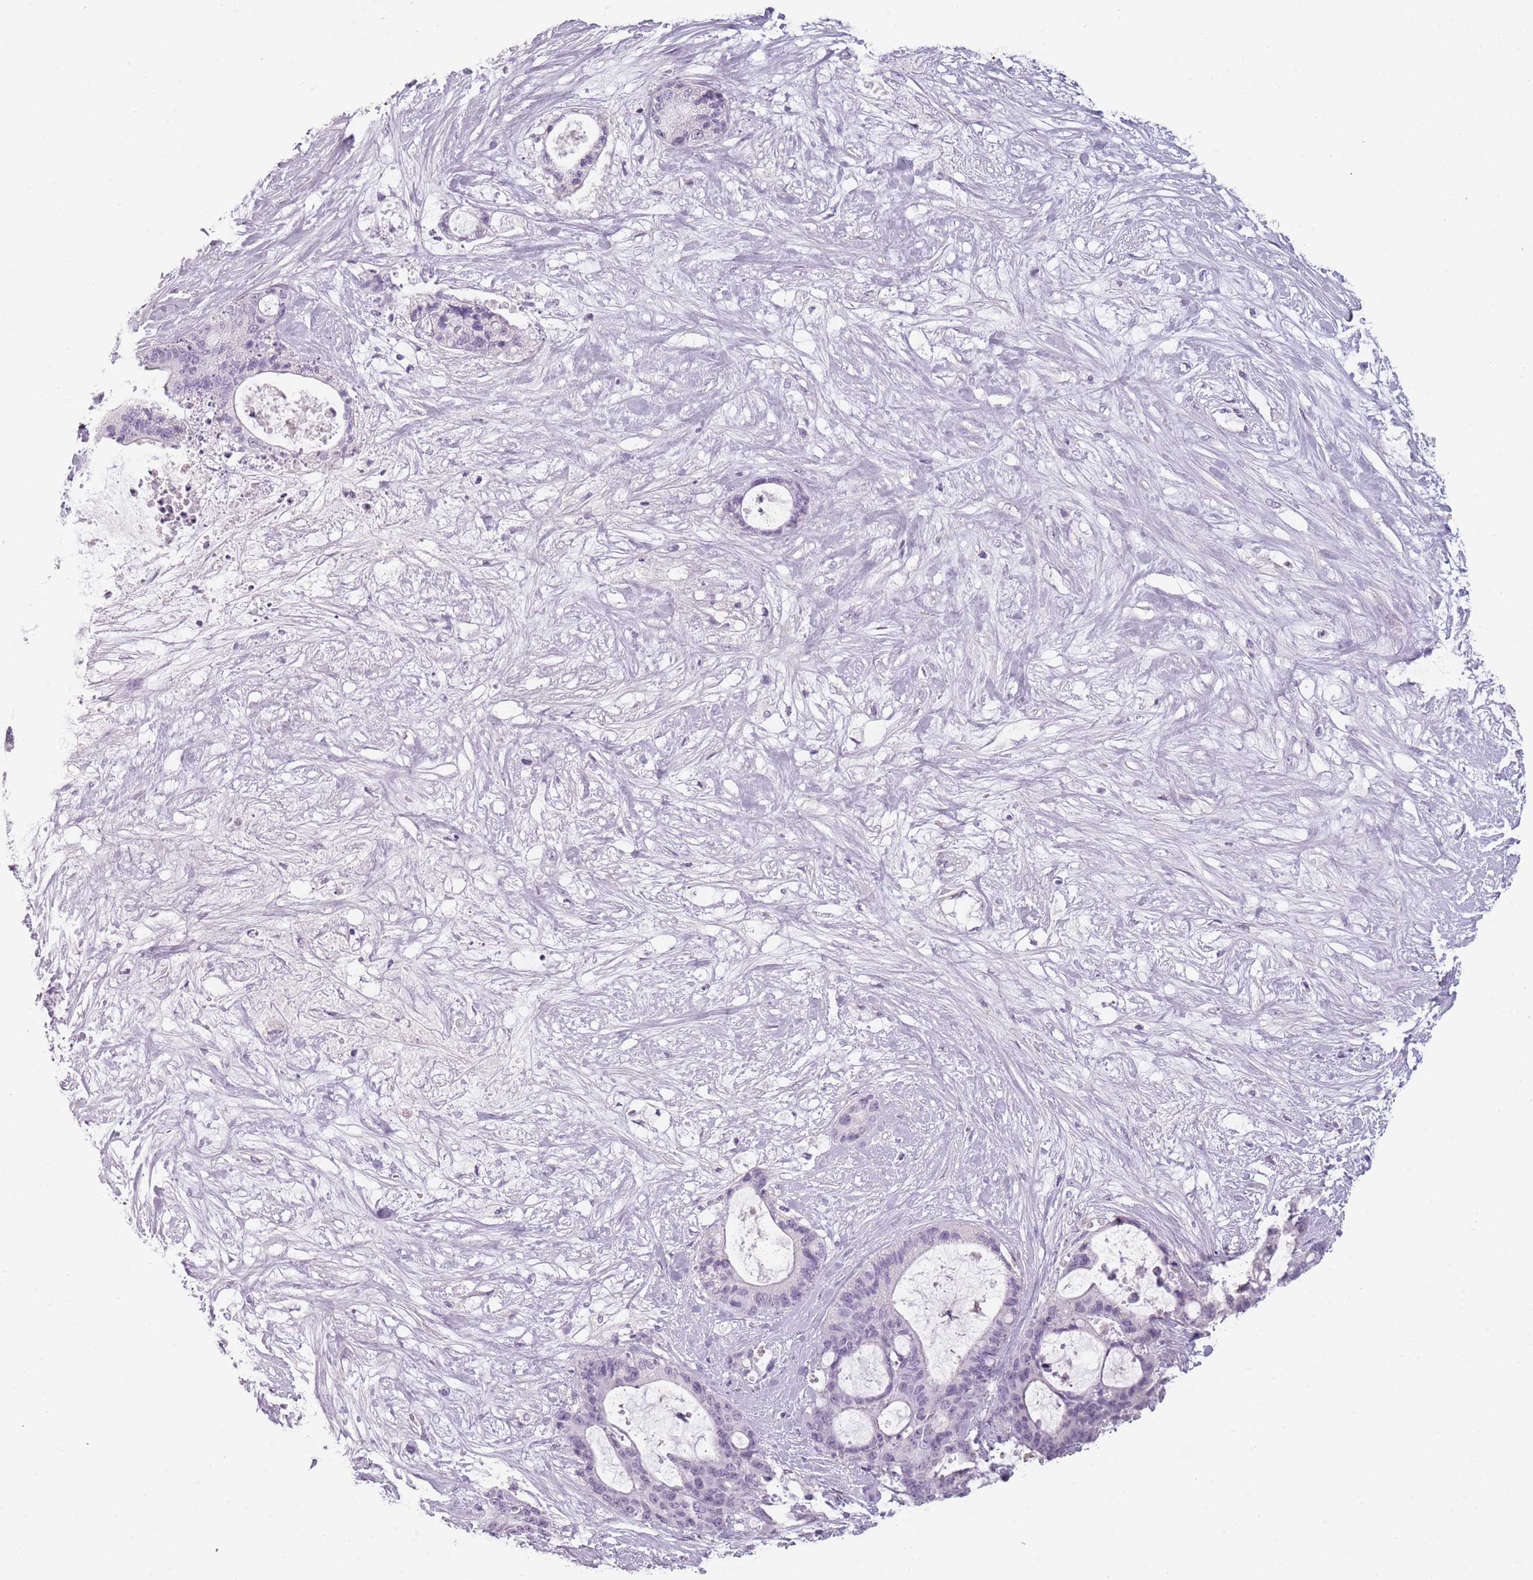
{"staining": {"intensity": "negative", "quantity": "none", "location": "none"}, "tissue": "liver cancer", "cell_type": "Tumor cells", "image_type": "cancer", "snomed": [{"axis": "morphology", "description": "Normal tissue, NOS"}, {"axis": "morphology", "description": "Cholangiocarcinoma"}, {"axis": "topography", "description": "Liver"}, {"axis": "topography", "description": "Peripheral nerve tissue"}], "caption": "High power microscopy histopathology image of an immunohistochemistry (IHC) micrograph of liver cancer, revealing no significant expression in tumor cells.", "gene": "PIEZO1", "patient": {"sex": "female", "age": 73}}